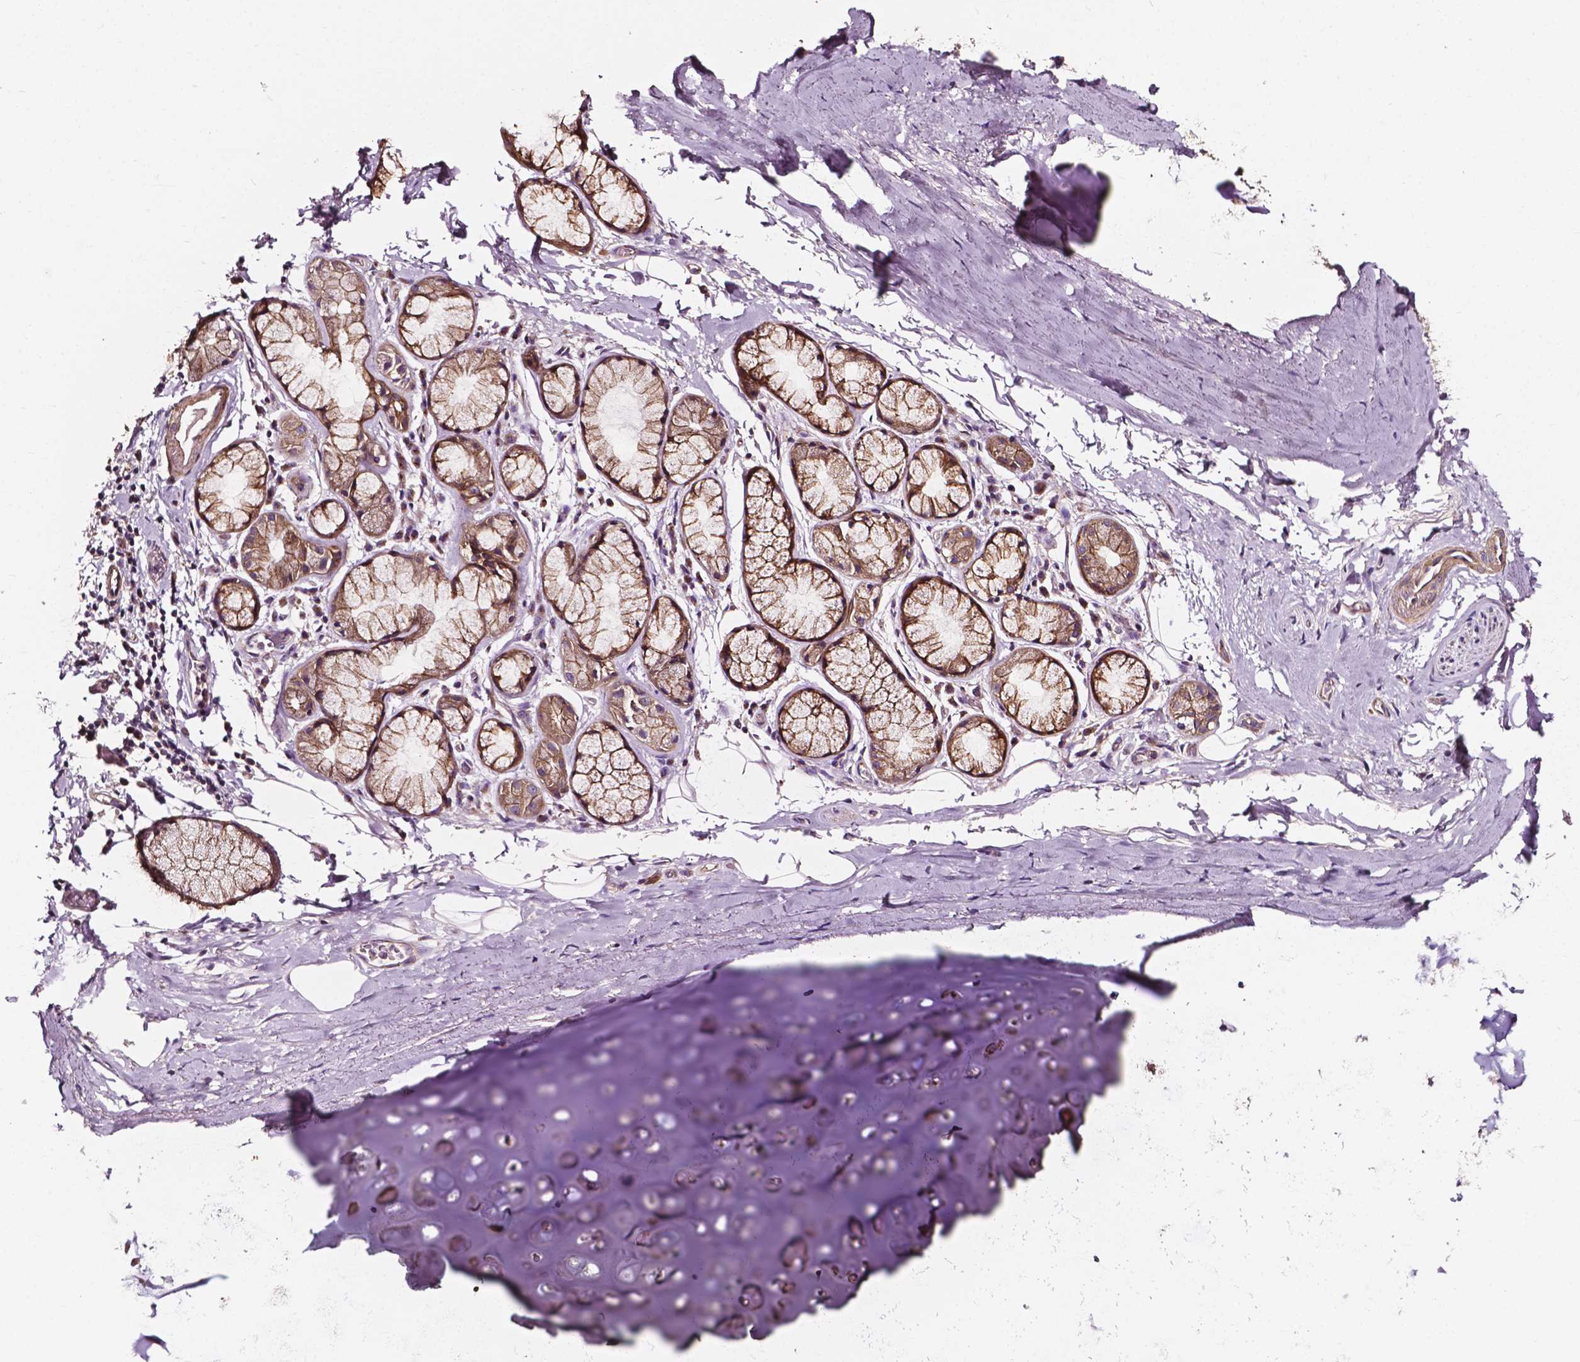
{"staining": {"intensity": "weak", "quantity": "25%-75%", "location": "cytoplasmic/membranous"}, "tissue": "adipose tissue", "cell_type": "Adipocytes", "image_type": "normal", "snomed": [{"axis": "morphology", "description": "Normal tissue, NOS"}, {"axis": "topography", "description": "Bronchus"}, {"axis": "topography", "description": "Lung"}], "caption": "IHC histopathology image of unremarkable human adipose tissue stained for a protein (brown), which reveals low levels of weak cytoplasmic/membranous staining in approximately 25%-75% of adipocytes.", "gene": "ATG16L1", "patient": {"sex": "female", "age": 57}}